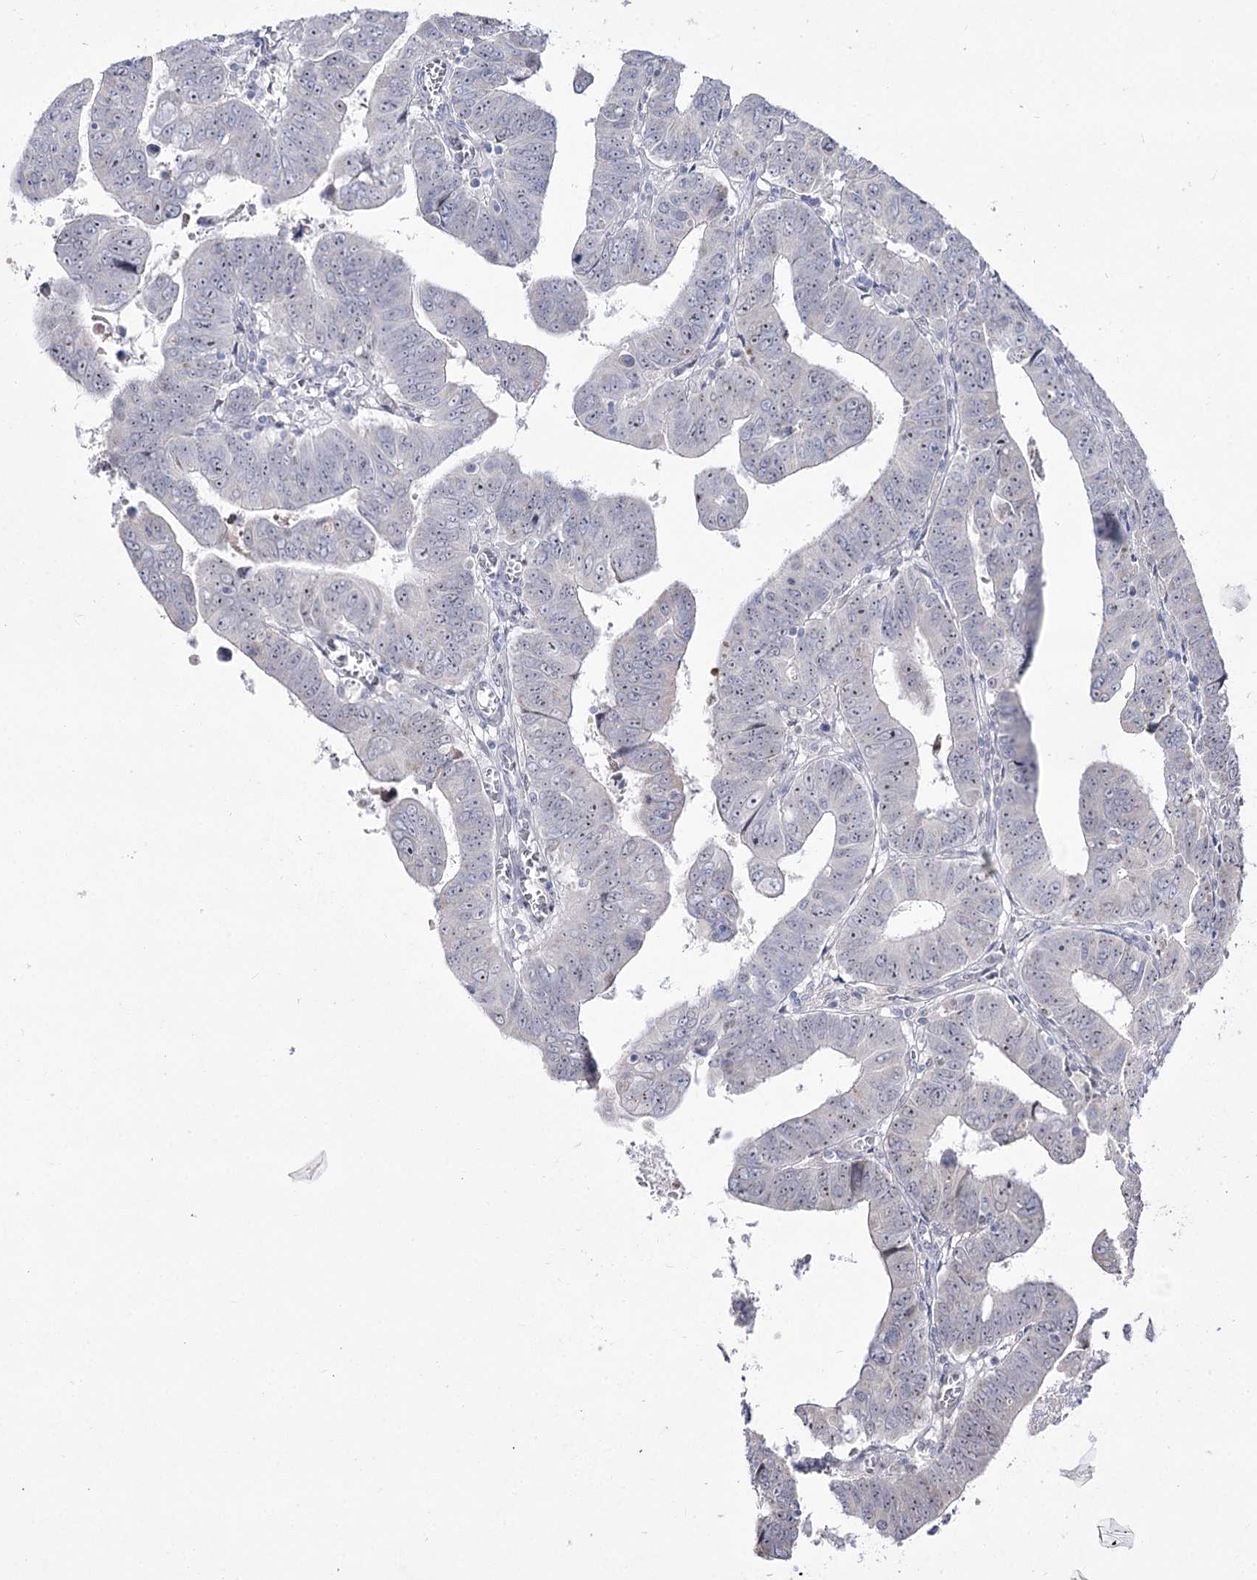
{"staining": {"intensity": "negative", "quantity": "none", "location": "none"}, "tissue": "colorectal cancer", "cell_type": "Tumor cells", "image_type": "cancer", "snomed": [{"axis": "morphology", "description": "Normal tissue, NOS"}, {"axis": "morphology", "description": "Adenocarcinoma, NOS"}, {"axis": "topography", "description": "Rectum"}], "caption": "Immunohistochemical staining of adenocarcinoma (colorectal) demonstrates no significant staining in tumor cells.", "gene": "DDX50", "patient": {"sex": "female", "age": 65}}